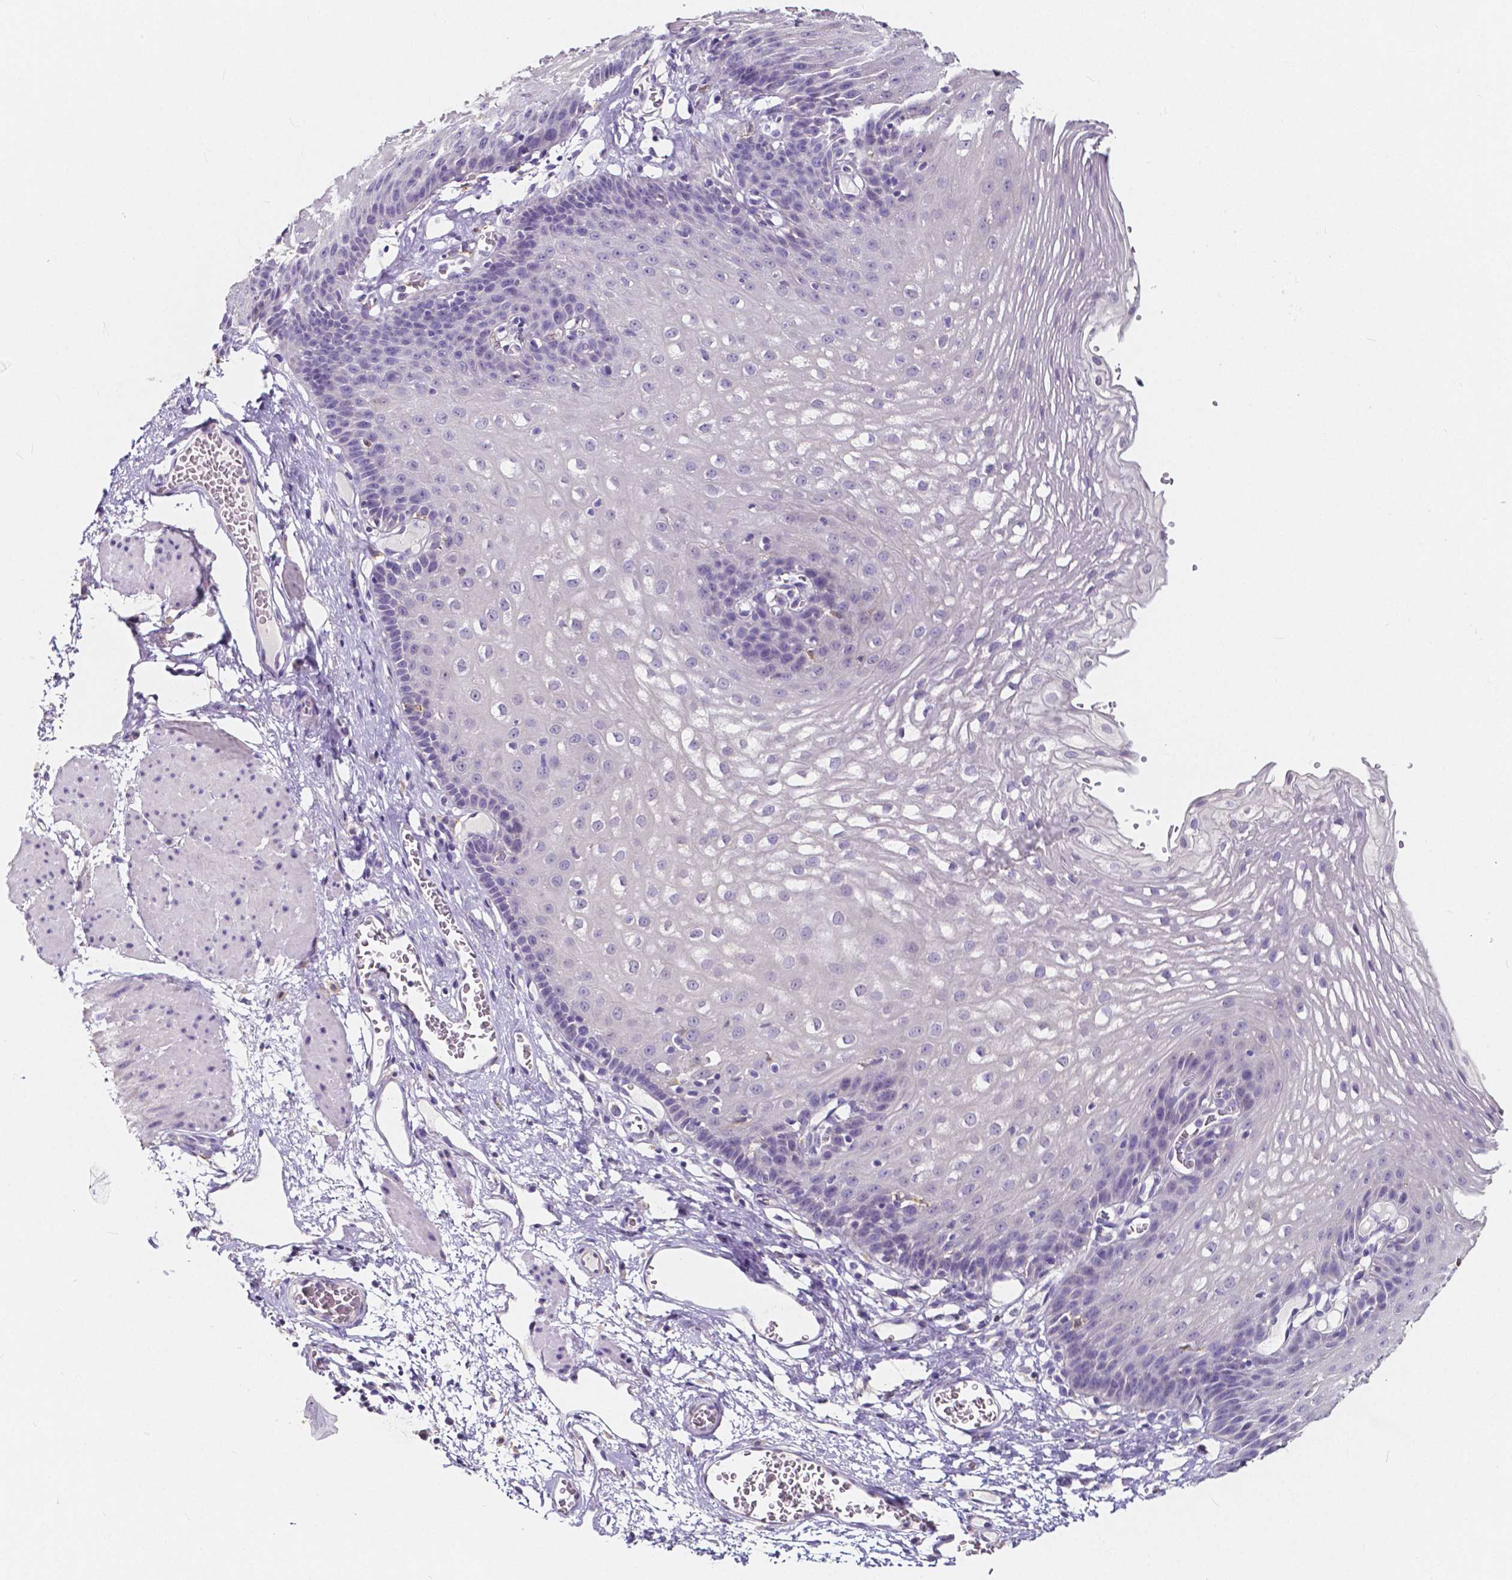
{"staining": {"intensity": "negative", "quantity": "none", "location": "none"}, "tissue": "esophagus", "cell_type": "Squamous epithelial cells", "image_type": "normal", "snomed": [{"axis": "morphology", "description": "Normal tissue, NOS"}, {"axis": "topography", "description": "Esophagus"}], "caption": "DAB (3,3'-diaminobenzidine) immunohistochemical staining of benign human esophagus exhibits no significant staining in squamous epithelial cells.", "gene": "ACP5", "patient": {"sex": "male", "age": 72}}